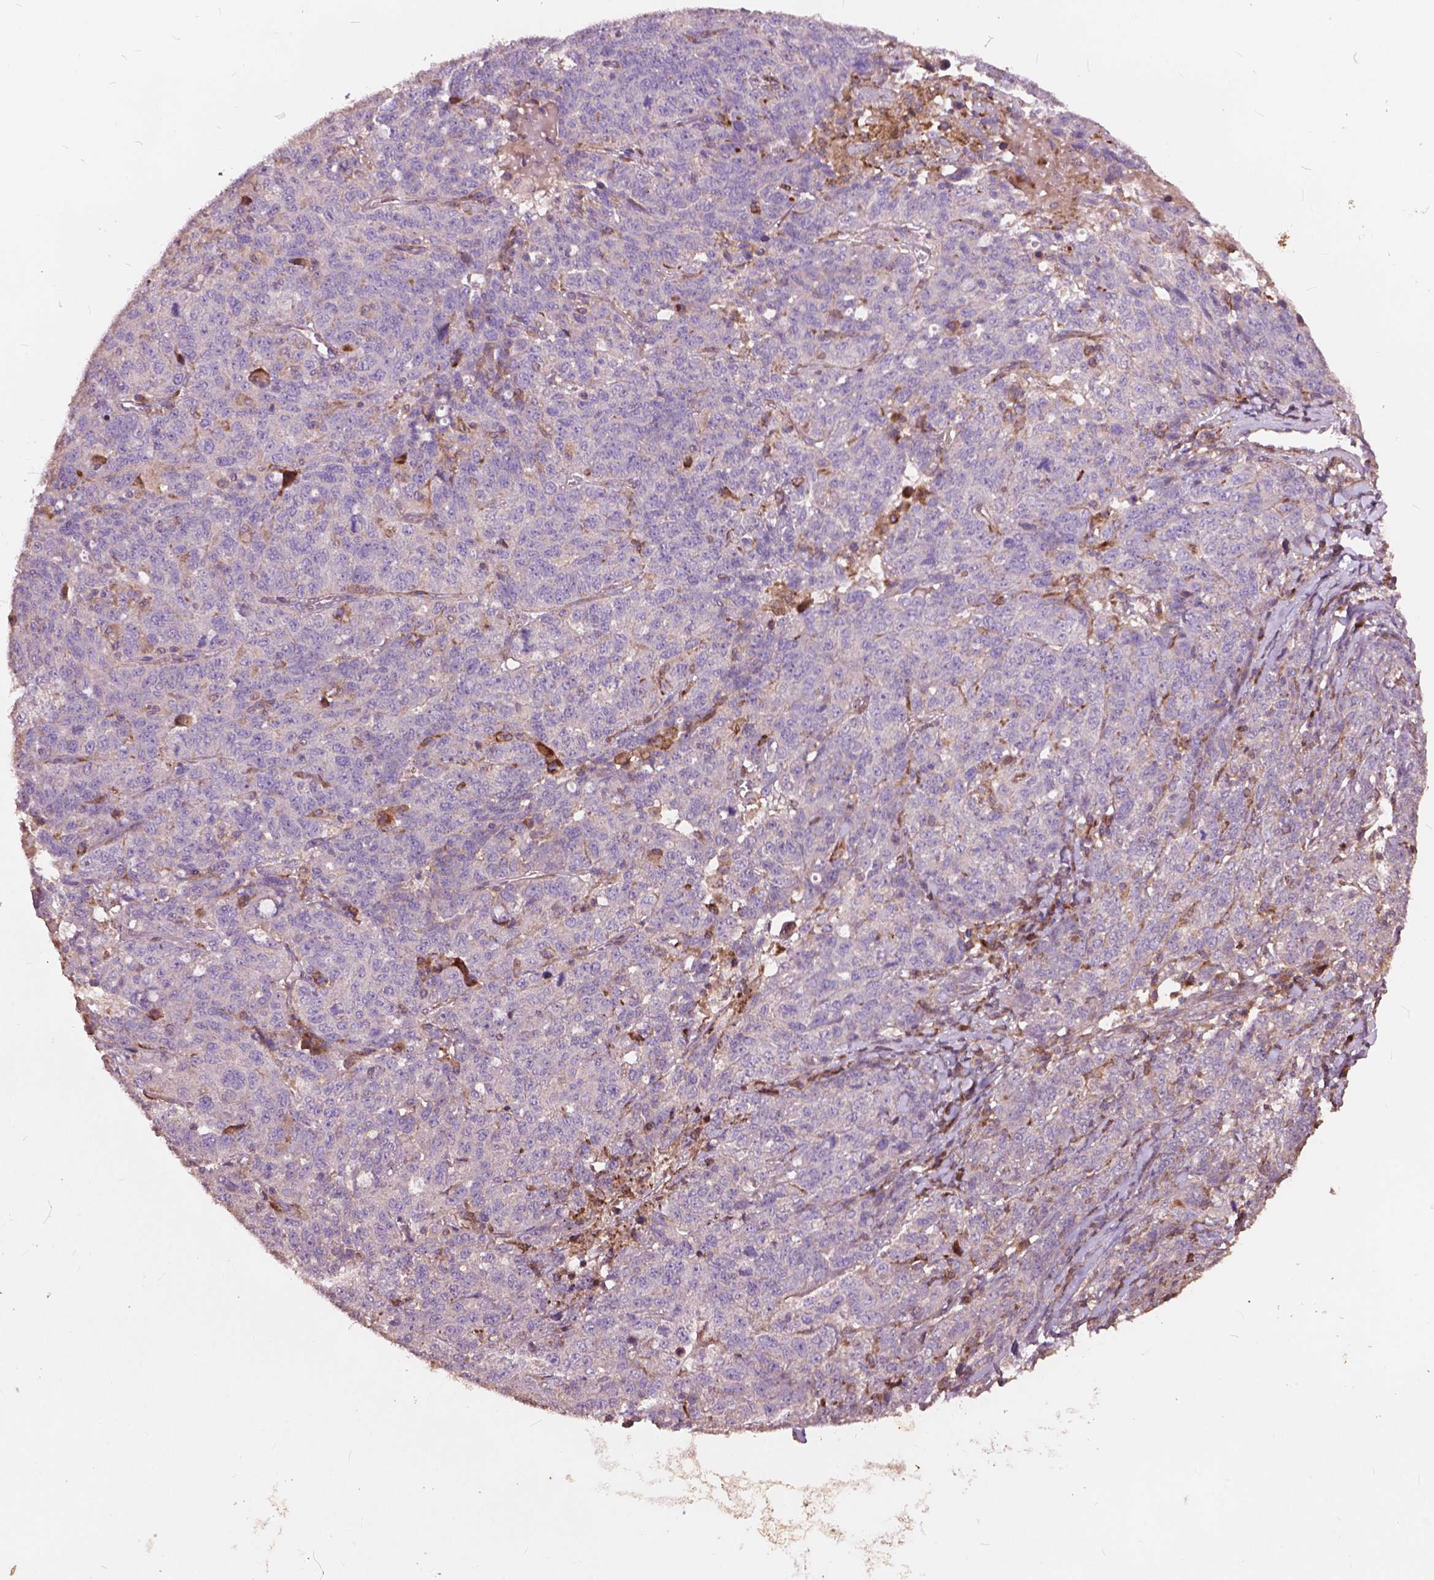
{"staining": {"intensity": "negative", "quantity": "none", "location": "none"}, "tissue": "ovarian cancer", "cell_type": "Tumor cells", "image_type": "cancer", "snomed": [{"axis": "morphology", "description": "Cystadenocarcinoma, serous, NOS"}, {"axis": "topography", "description": "Ovary"}], "caption": "IHC of serous cystadenocarcinoma (ovarian) exhibits no positivity in tumor cells.", "gene": "FNIP1", "patient": {"sex": "female", "age": 71}}